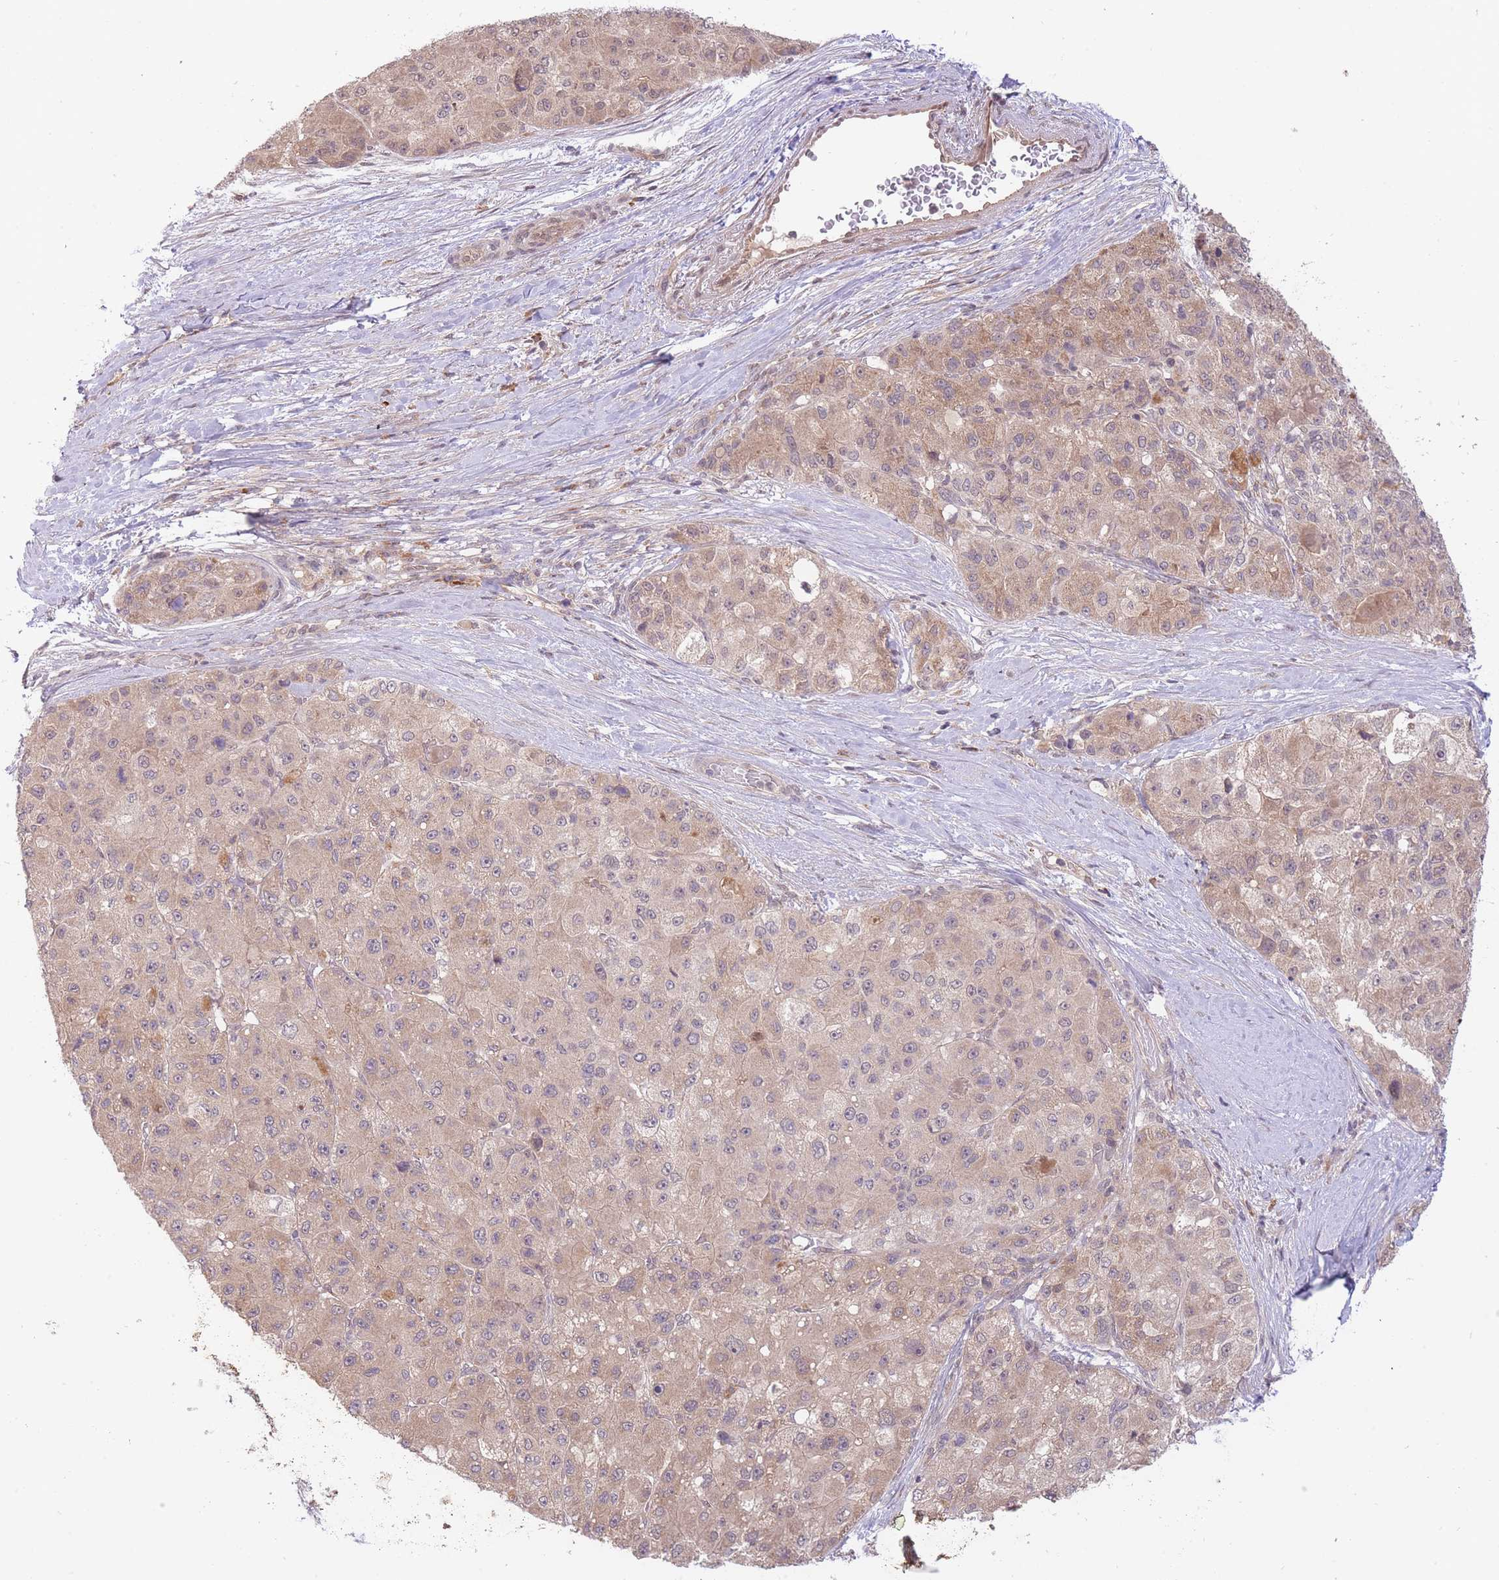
{"staining": {"intensity": "weak", "quantity": ">75%", "location": "cytoplasmic/membranous"}, "tissue": "liver cancer", "cell_type": "Tumor cells", "image_type": "cancer", "snomed": [{"axis": "morphology", "description": "Carcinoma, Hepatocellular, NOS"}, {"axis": "topography", "description": "Liver"}], "caption": "IHC image of neoplastic tissue: hepatocellular carcinoma (liver) stained using immunohistochemistry (IHC) exhibits low levels of weak protein expression localized specifically in the cytoplasmic/membranous of tumor cells, appearing as a cytoplasmic/membranous brown color.", "gene": "SMC6", "patient": {"sex": "male", "age": 80}}